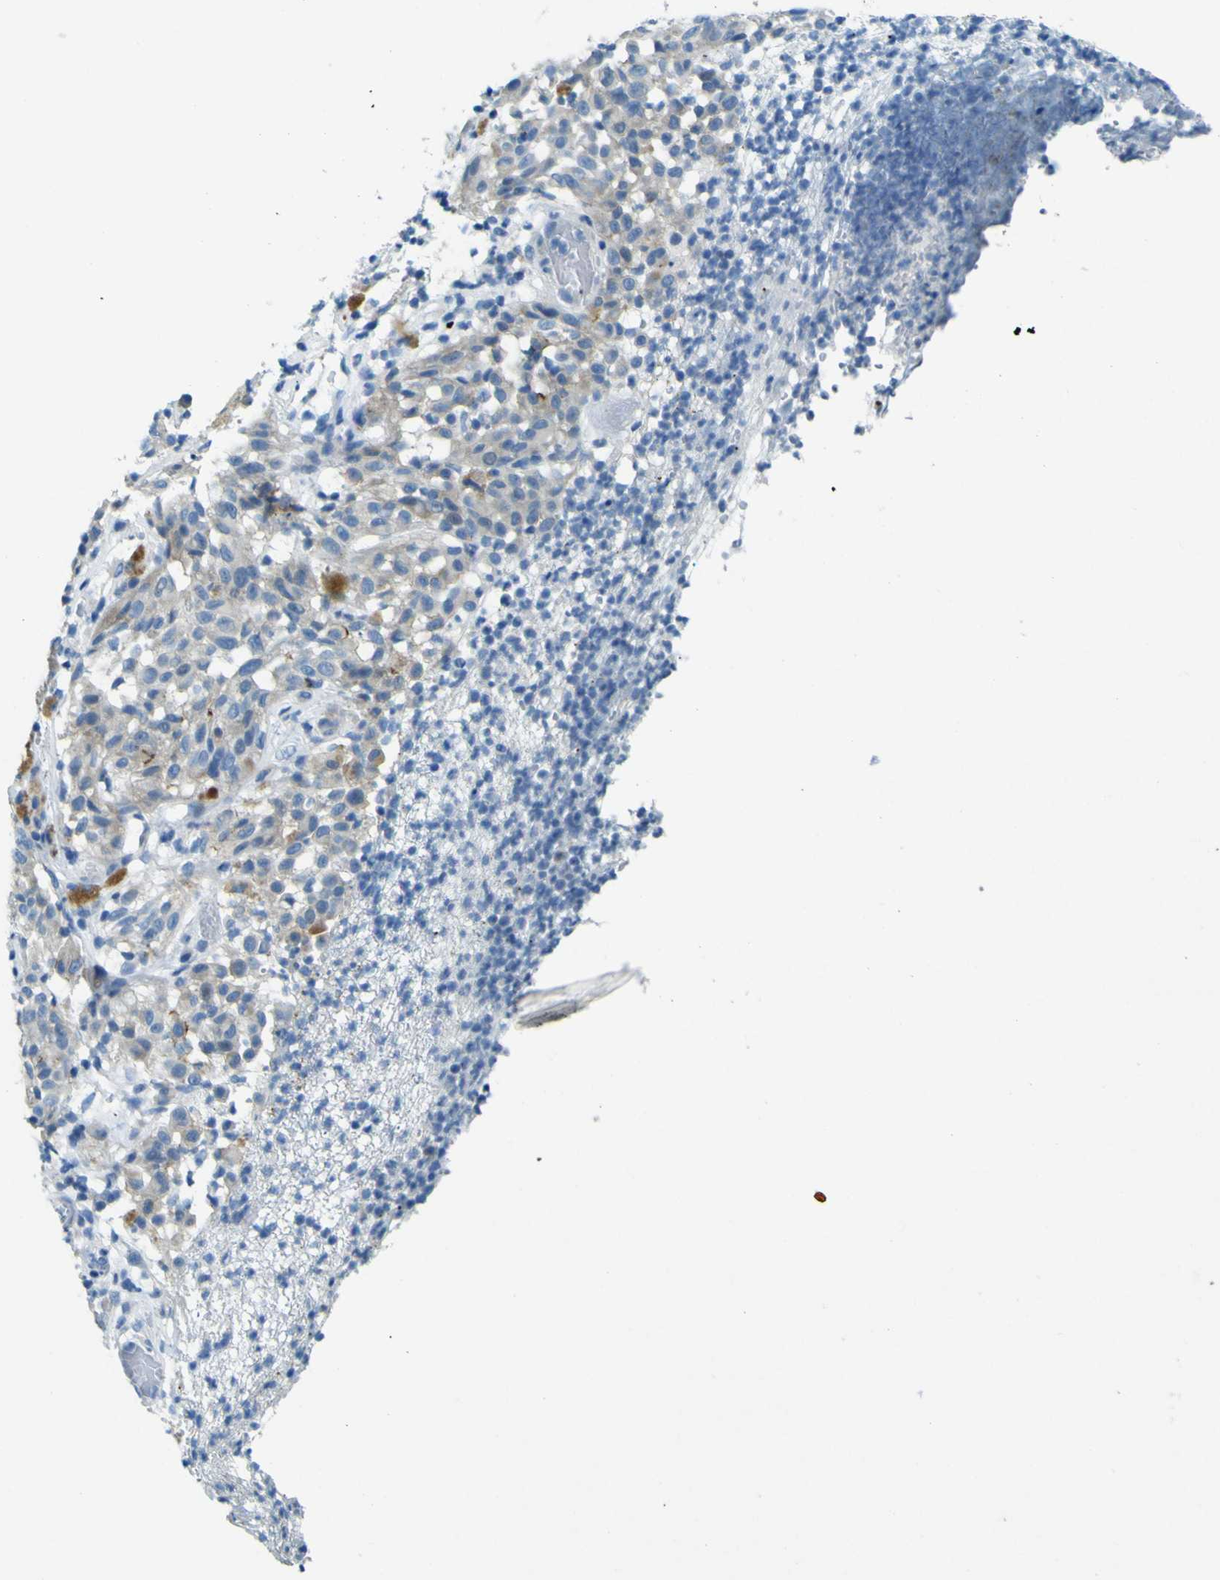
{"staining": {"intensity": "weak", "quantity": "<25%", "location": "cytoplasmic/membranous"}, "tissue": "melanoma", "cell_type": "Tumor cells", "image_type": "cancer", "snomed": [{"axis": "morphology", "description": "Malignant melanoma, NOS"}, {"axis": "topography", "description": "Skin"}], "caption": "Immunohistochemistry of malignant melanoma exhibits no staining in tumor cells.", "gene": "SORCS1", "patient": {"sex": "female", "age": 46}}